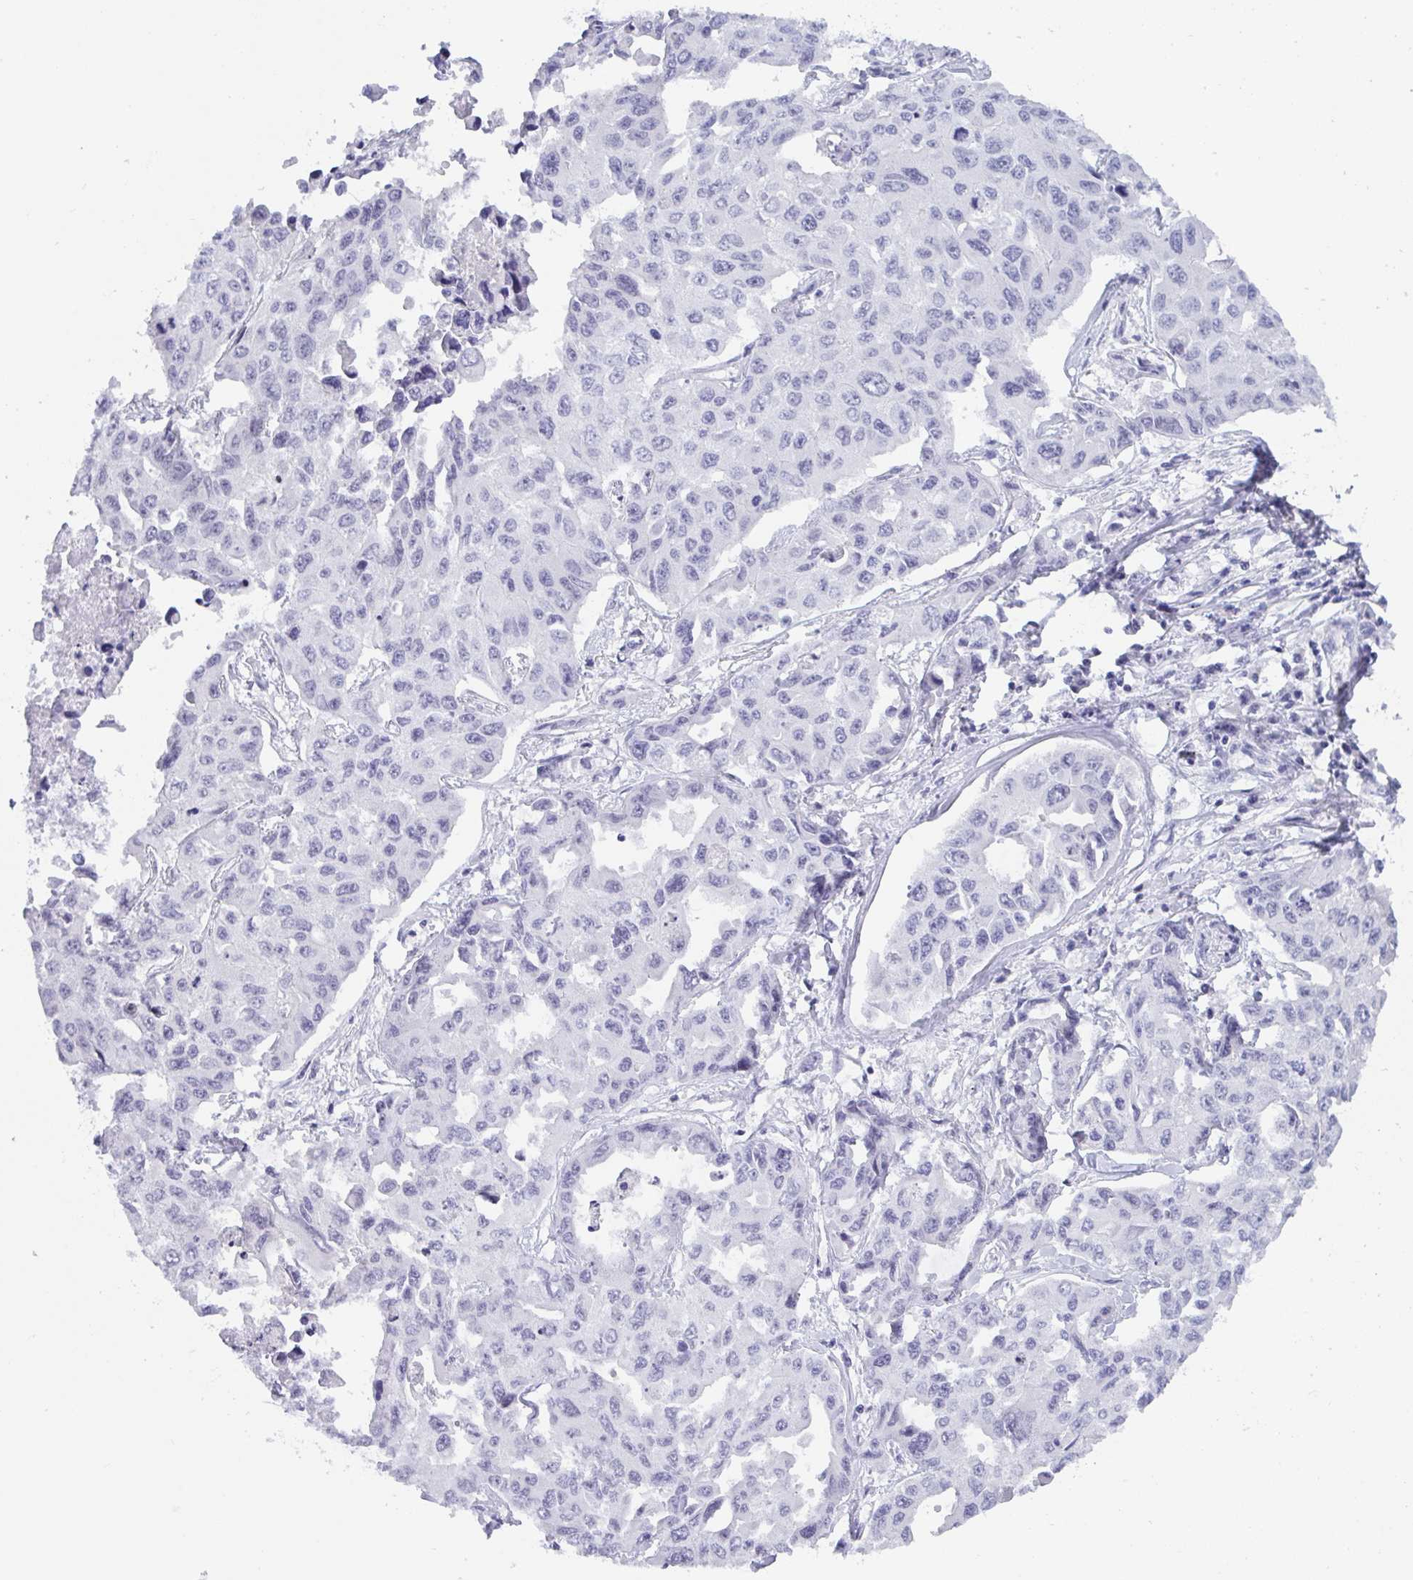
{"staining": {"intensity": "negative", "quantity": "none", "location": "none"}, "tissue": "lung cancer", "cell_type": "Tumor cells", "image_type": "cancer", "snomed": [{"axis": "morphology", "description": "Adenocarcinoma, NOS"}, {"axis": "topography", "description": "Lung"}], "caption": "An immunohistochemistry histopathology image of lung cancer is shown. There is no staining in tumor cells of lung cancer. (DAB immunohistochemistry visualized using brightfield microscopy, high magnification).", "gene": "BMAL2", "patient": {"sex": "male", "age": 64}}